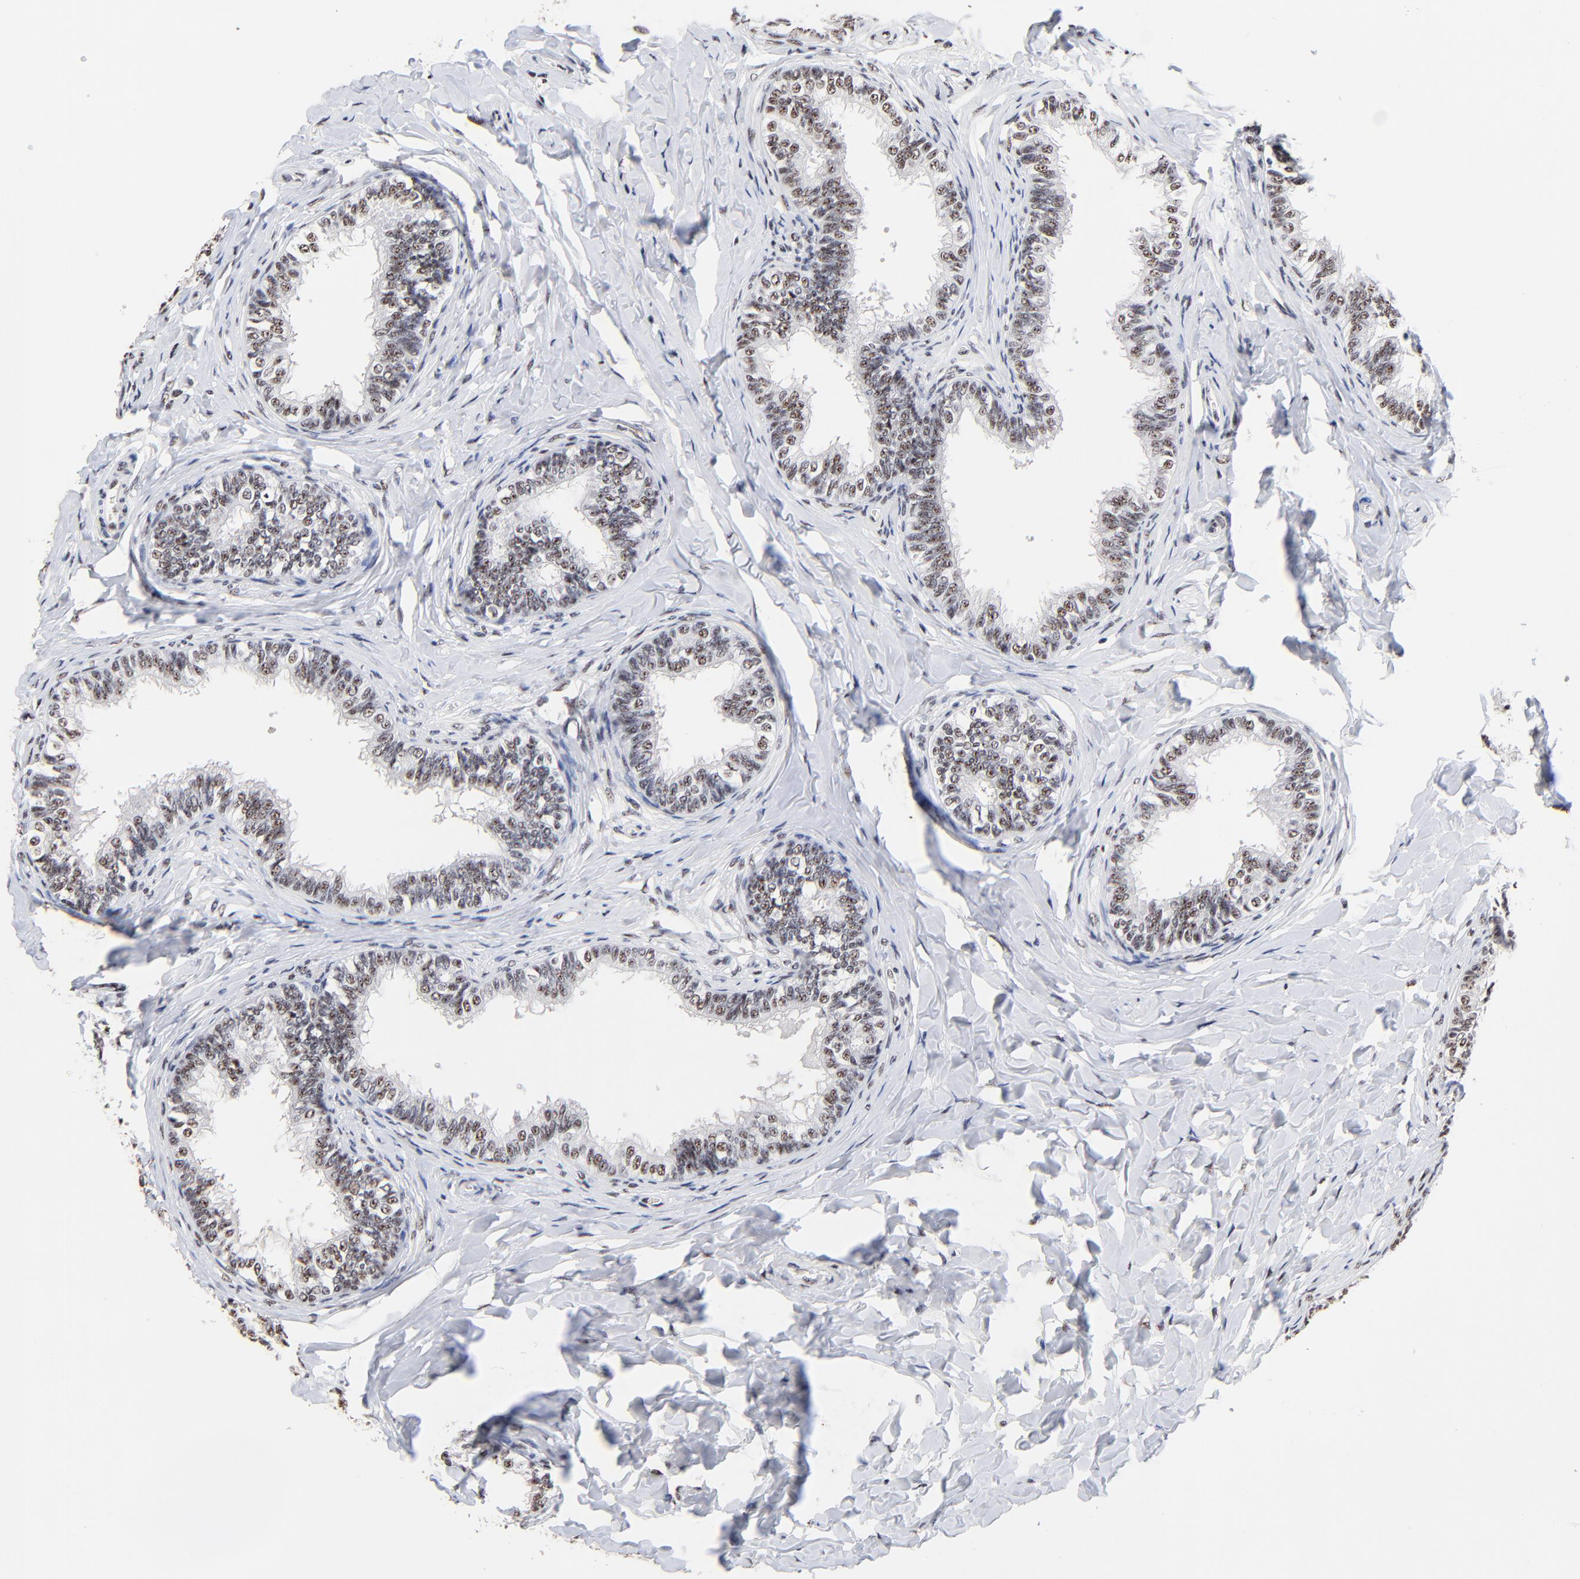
{"staining": {"intensity": "weak", "quantity": ">75%", "location": "nuclear"}, "tissue": "epididymis", "cell_type": "Glandular cells", "image_type": "normal", "snomed": [{"axis": "morphology", "description": "Normal tissue, NOS"}, {"axis": "topography", "description": "Epididymis"}], "caption": "Normal epididymis displays weak nuclear positivity in about >75% of glandular cells, visualized by immunohistochemistry.", "gene": "MBD4", "patient": {"sex": "male", "age": 26}}